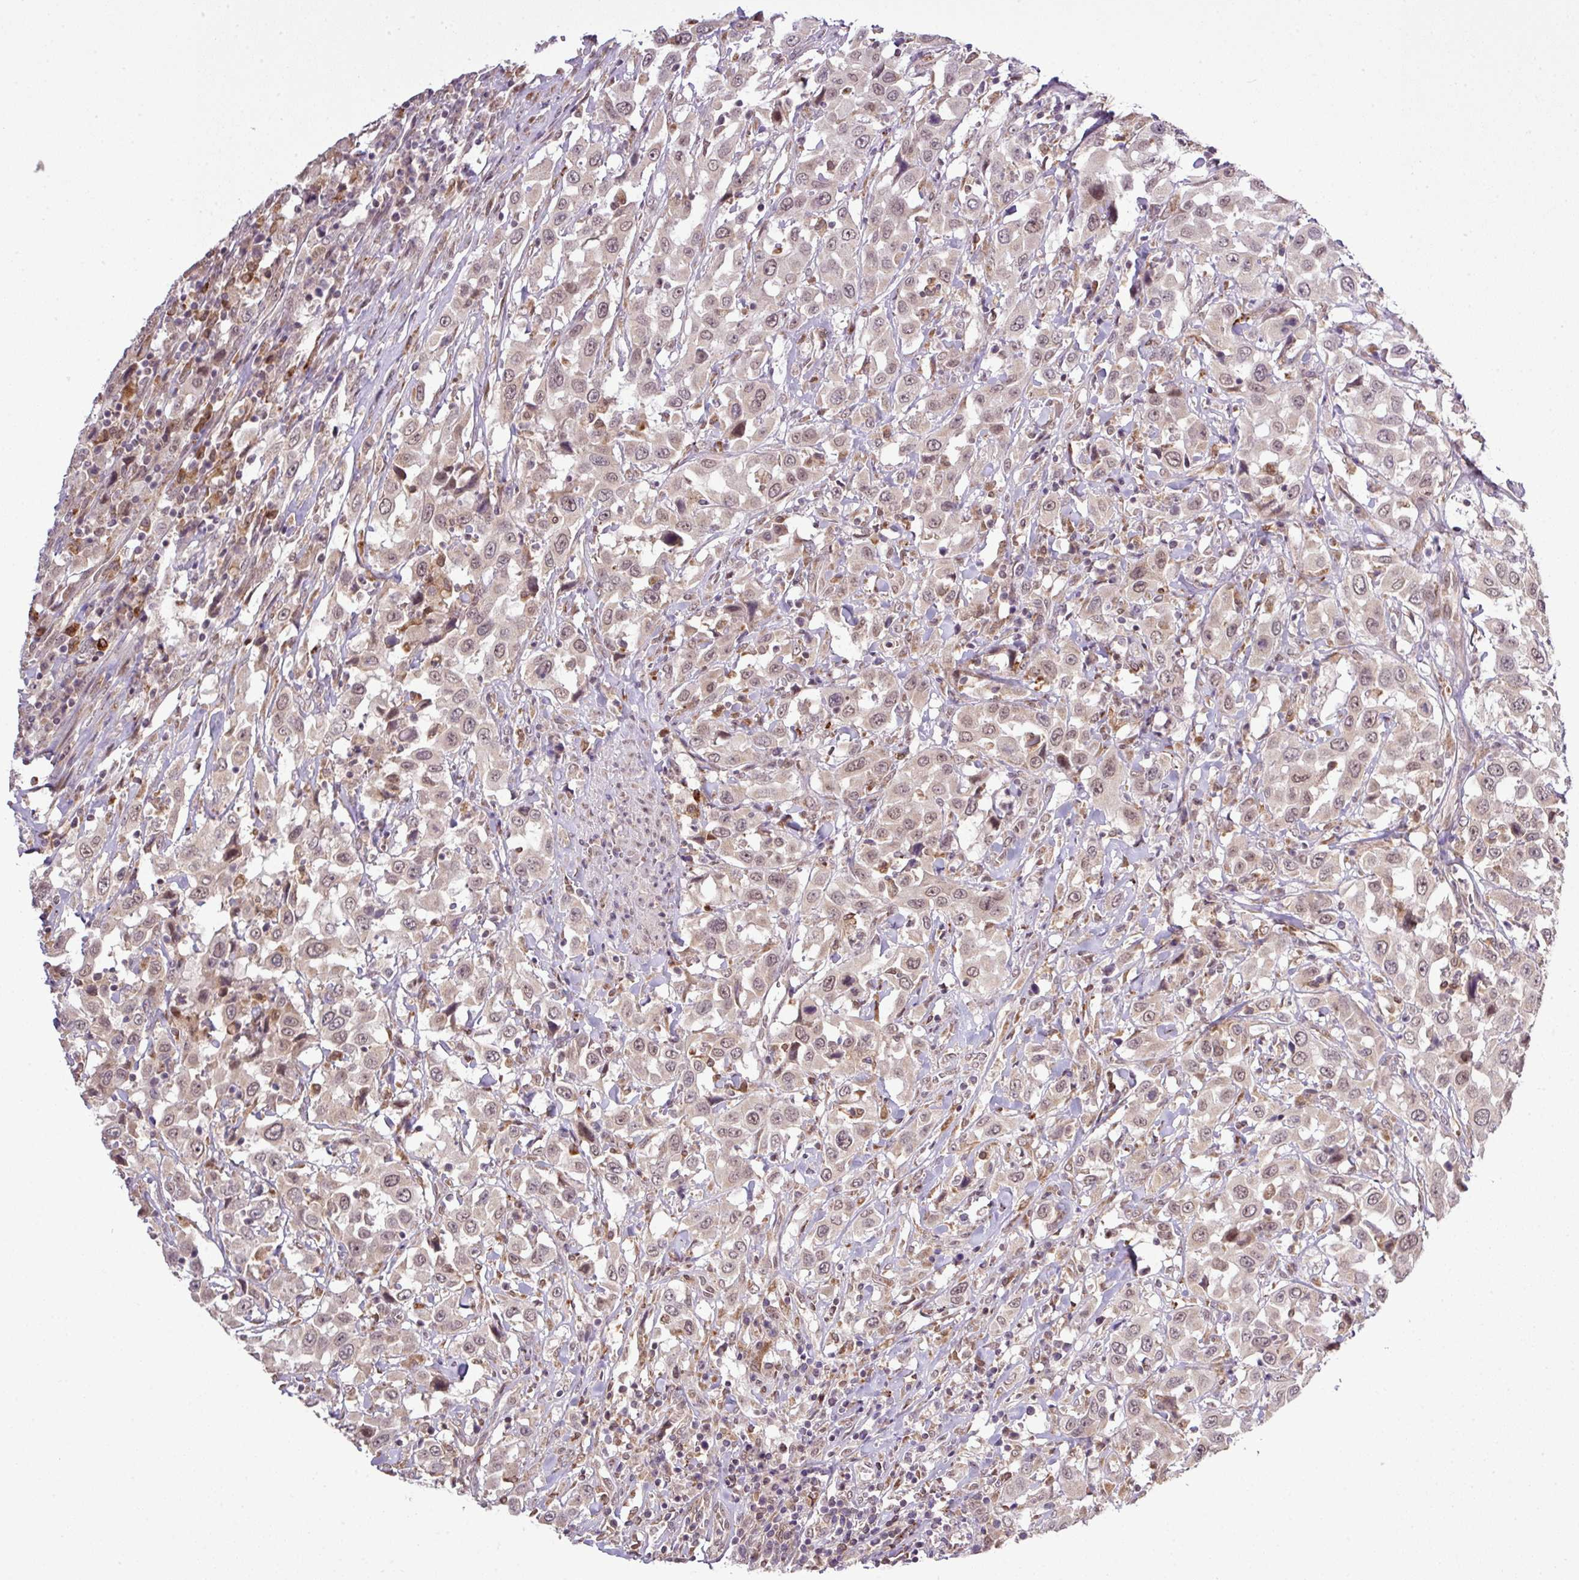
{"staining": {"intensity": "weak", "quantity": ">75%", "location": "nuclear"}, "tissue": "urothelial cancer", "cell_type": "Tumor cells", "image_type": "cancer", "snomed": [{"axis": "morphology", "description": "Urothelial carcinoma, High grade"}, {"axis": "topography", "description": "Urinary bladder"}], "caption": "Urothelial carcinoma (high-grade) was stained to show a protein in brown. There is low levels of weak nuclear positivity in approximately >75% of tumor cells.", "gene": "SMCO4", "patient": {"sex": "male", "age": 61}}